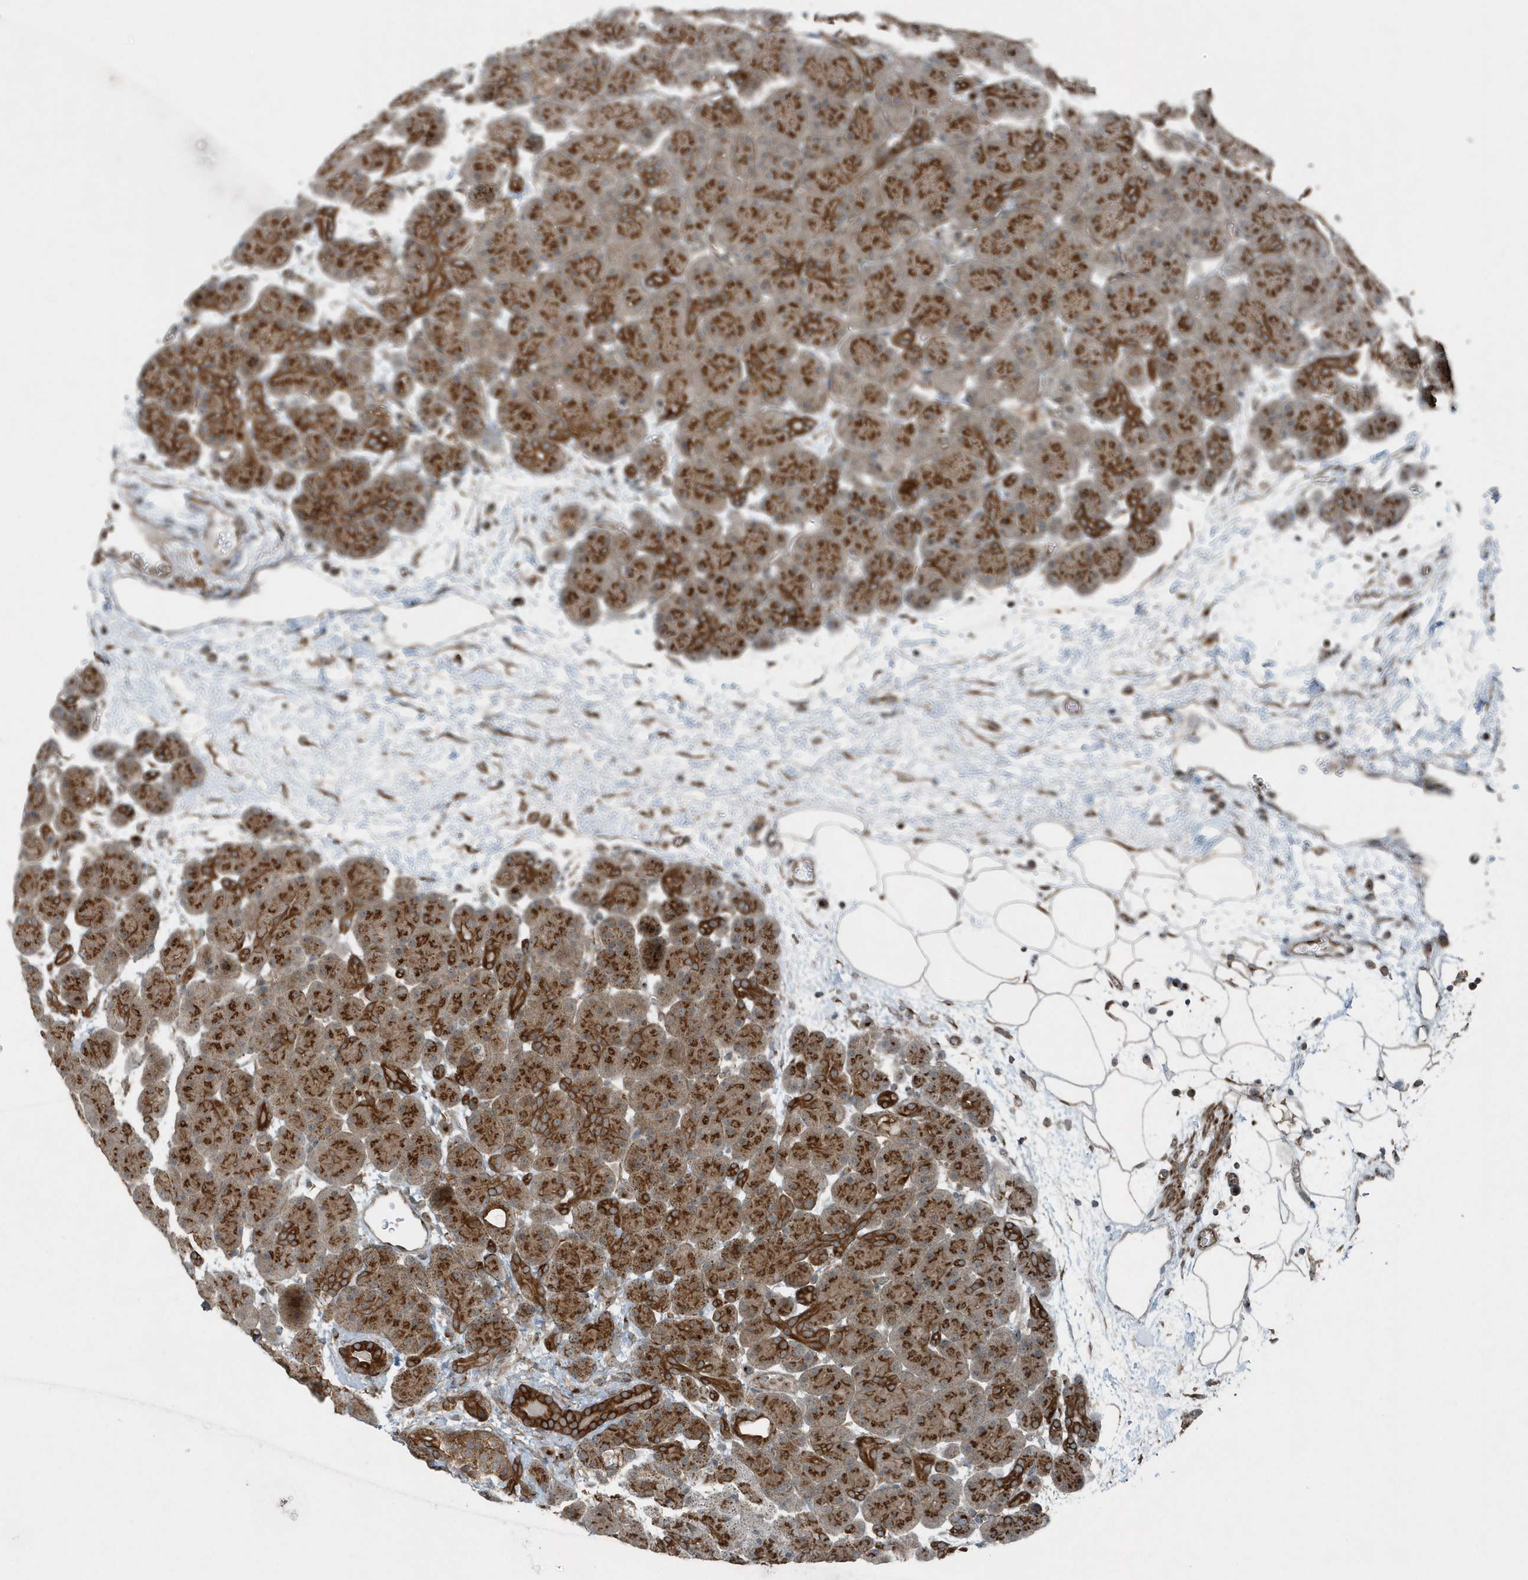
{"staining": {"intensity": "strong", "quantity": ">75%", "location": "cytoplasmic/membranous"}, "tissue": "pancreas", "cell_type": "Exocrine glandular cells", "image_type": "normal", "snomed": [{"axis": "morphology", "description": "Normal tissue, NOS"}, {"axis": "topography", "description": "Pancreas"}], "caption": "Protein expression analysis of normal pancreas reveals strong cytoplasmic/membranous expression in approximately >75% of exocrine glandular cells. The staining was performed using DAB (3,3'-diaminobenzidine) to visualize the protein expression in brown, while the nuclei were stained in blue with hematoxylin (Magnification: 20x).", "gene": "GCC2", "patient": {"sex": "male", "age": 66}}